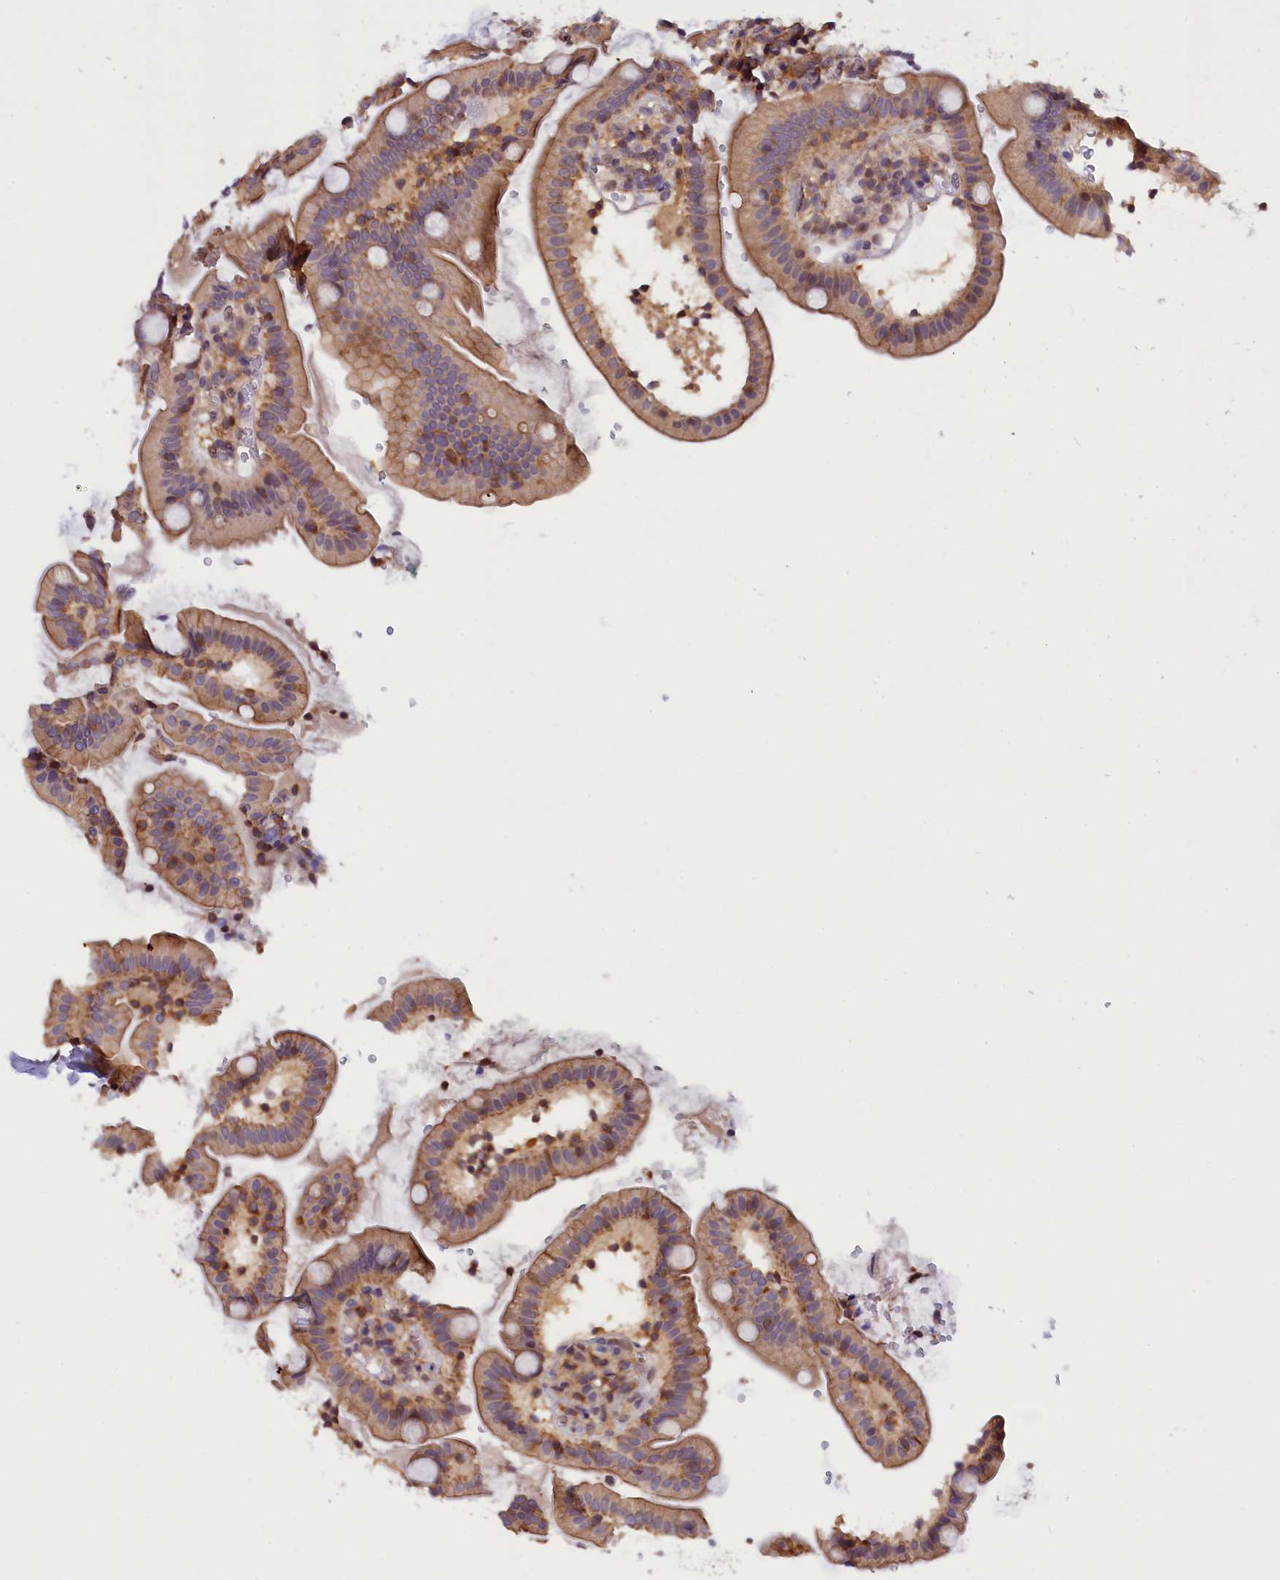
{"staining": {"intensity": "moderate", "quantity": ">75%", "location": "cytoplasmic/membranous"}, "tissue": "duodenum", "cell_type": "Glandular cells", "image_type": "normal", "snomed": [{"axis": "morphology", "description": "Normal tissue, NOS"}, {"axis": "topography", "description": "Duodenum"}], "caption": "Protein staining of unremarkable duodenum exhibits moderate cytoplasmic/membranous staining in about >75% of glandular cells. The staining was performed using DAB to visualize the protein expression in brown, while the nuclei were stained in blue with hematoxylin (Magnification: 20x).", "gene": "TBCB", "patient": {"sex": "female", "age": 67}}